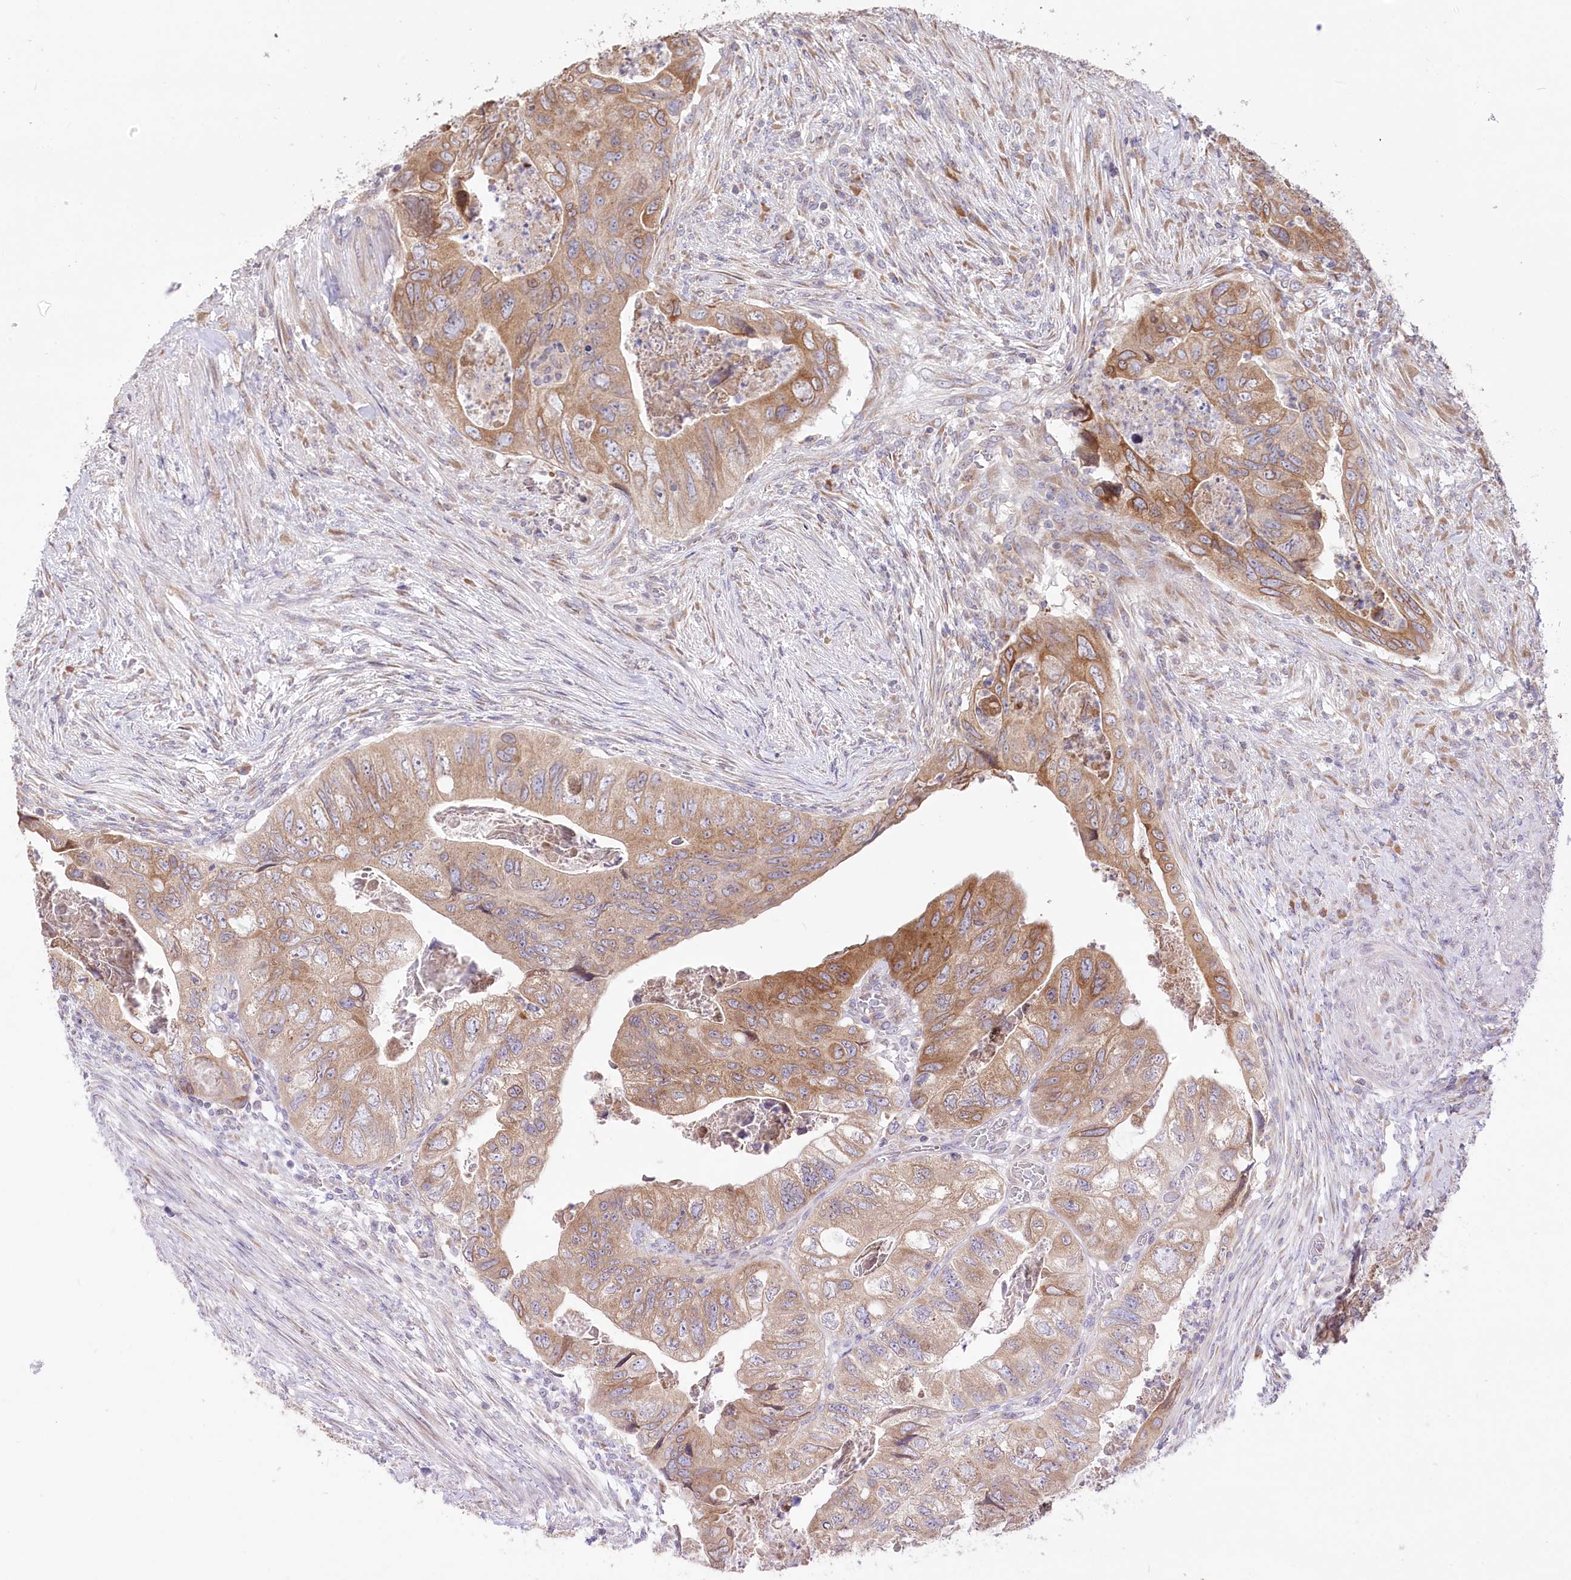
{"staining": {"intensity": "moderate", "quantity": ">75%", "location": "cytoplasmic/membranous"}, "tissue": "colorectal cancer", "cell_type": "Tumor cells", "image_type": "cancer", "snomed": [{"axis": "morphology", "description": "Adenocarcinoma, NOS"}, {"axis": "topography", "description": "Rectum"}], "caption": "Colorectal cancer tissue demonstrates moderate cytoplasmic/membranous staining in about >75% of tumor cells, visualized by immunohistochemistry.", "gene": "STT3B", "patient": {"sex": "male", "age": 63}}